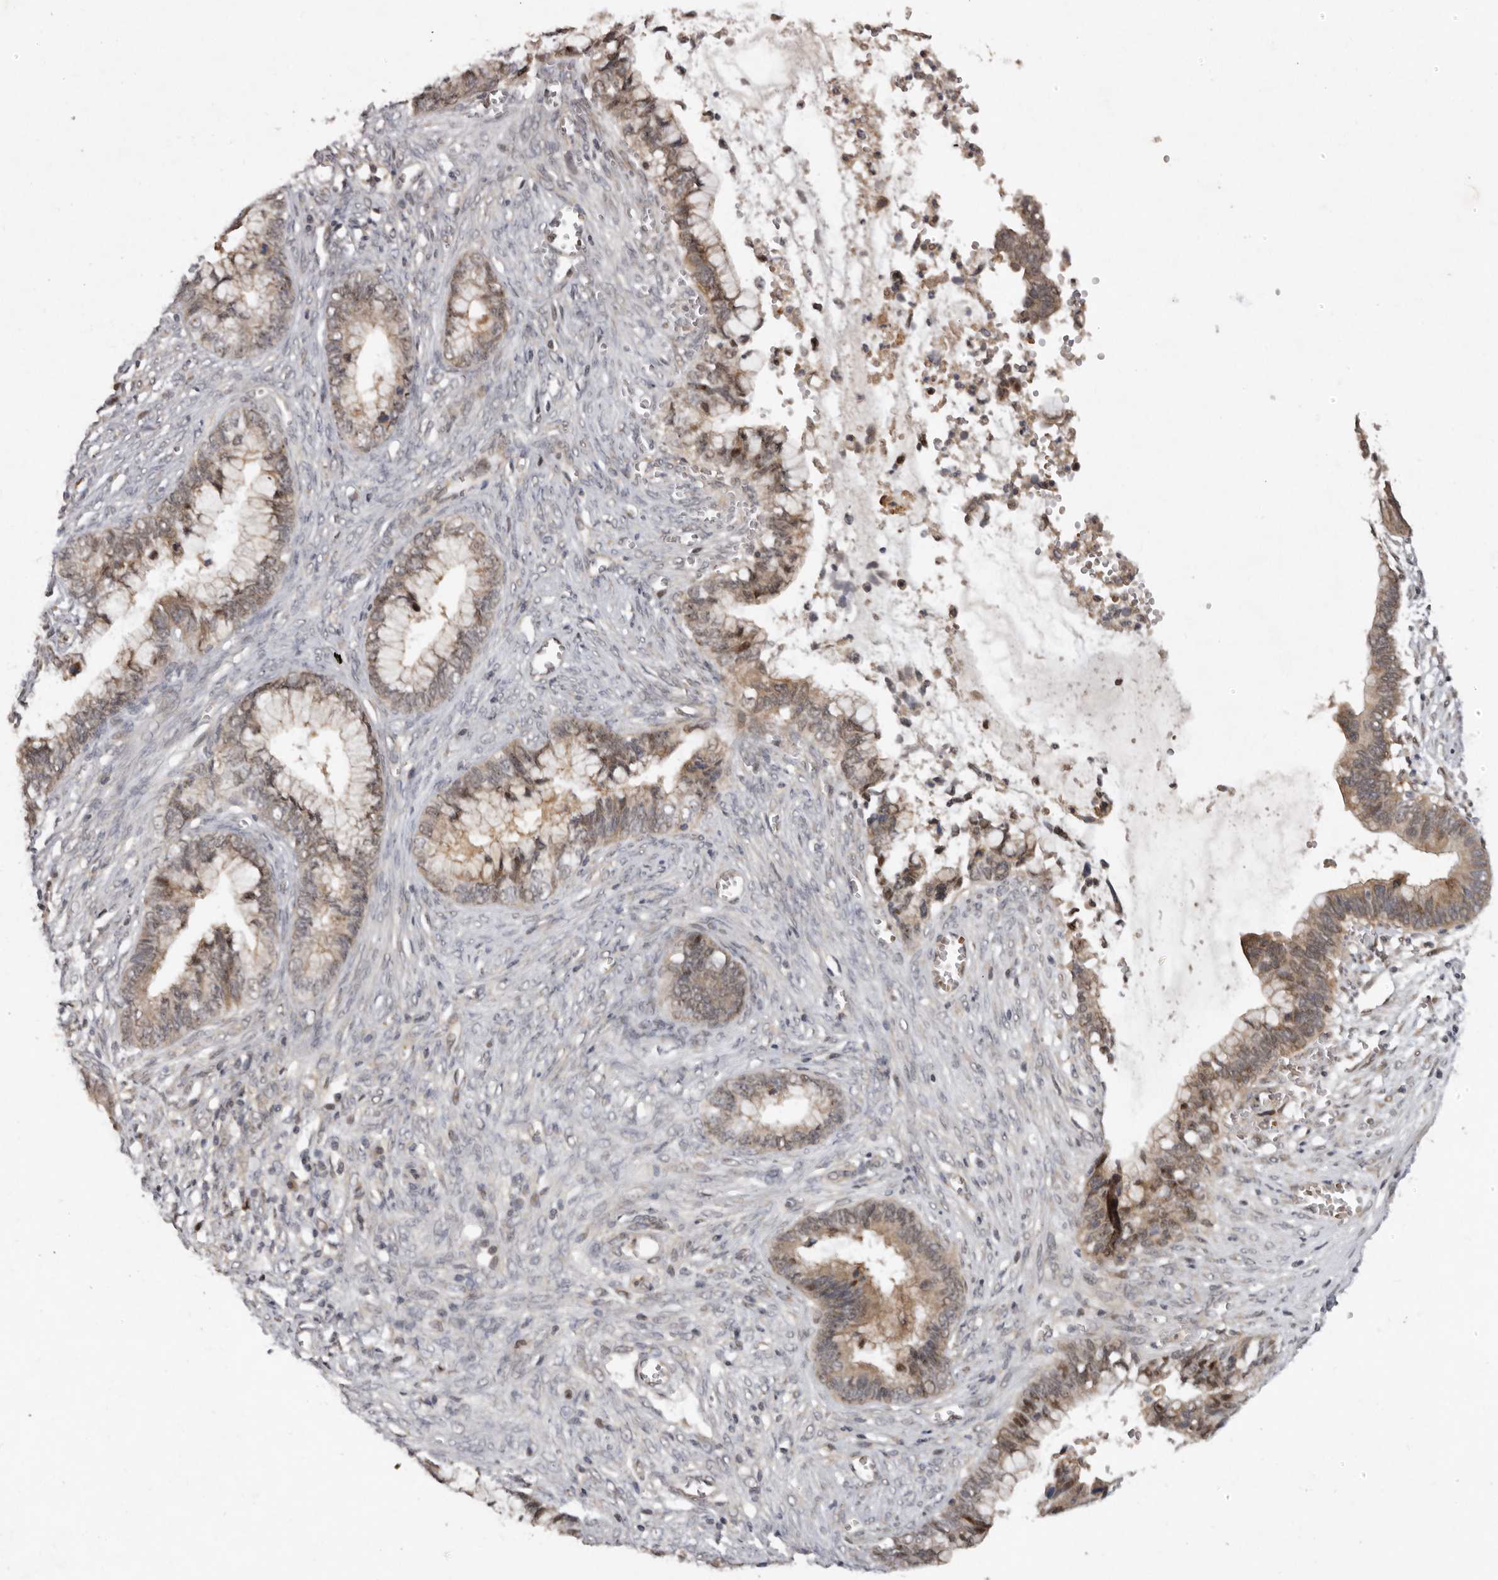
{"staining": {"intensity": "moderate", "quantity": ">75%", "location": "cytoplasmic/membranous"}, "tissue": "cervical cancer", "cell_type": "Tumor cells", "image_type": "cancer", "snomed": [{"axis": "morphology", "description": "Adenocarcinoma, NOS"}, {"axis": "topography", "description": "Cervix"}], "caption": "Human cervical cancer (adenocarcinoma) stained for a protein (brown) demonstrates moderate cytoplasmic/membranous positive positivity in about >75% of tumor cells.", "gene": "ABL1", "patient": {"sex": "female", "age": 44}}